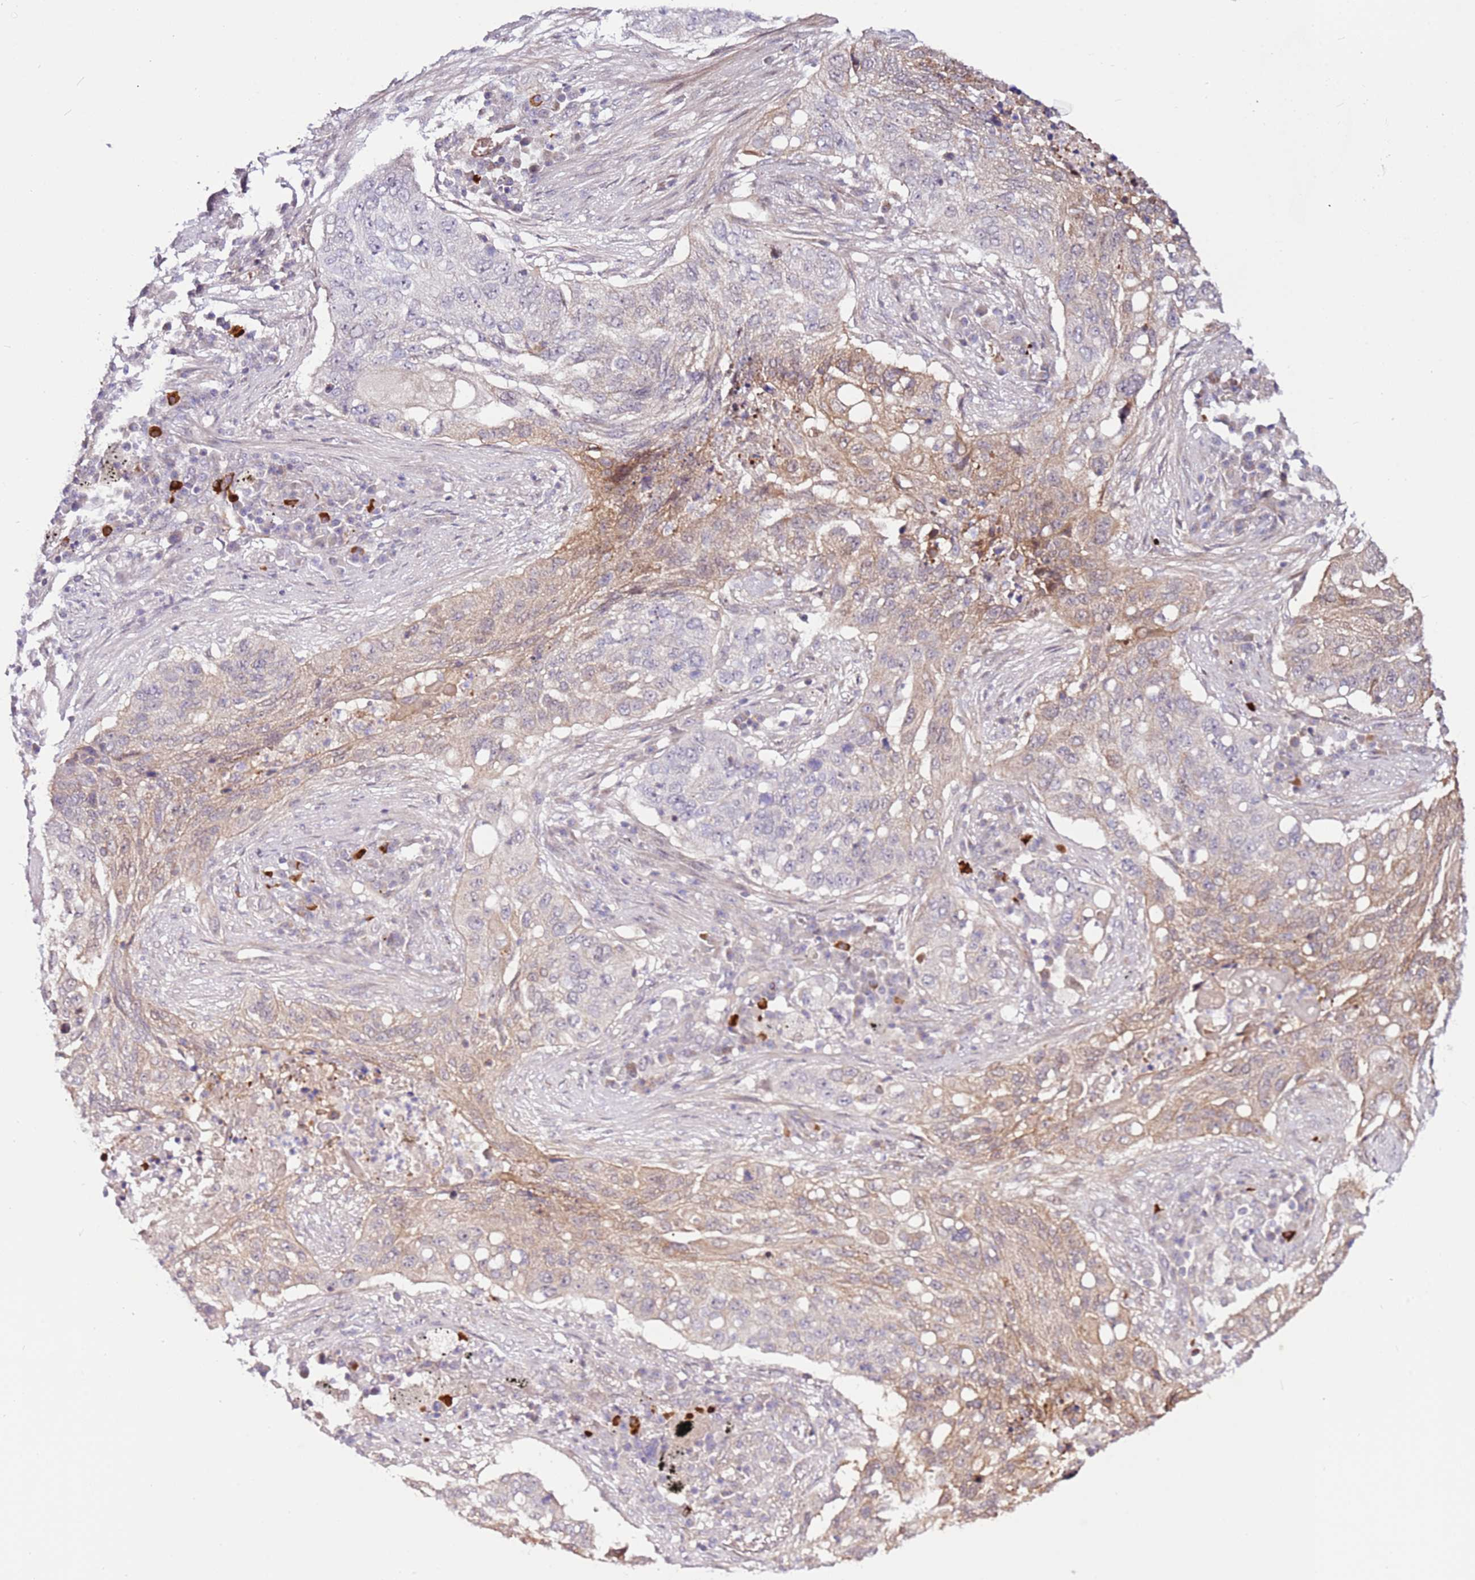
{"staining": {"intensity": "weak", "quantity": "25%-75%", "location": "cytoplasmic/membranous"}, "tissue": "lung cancer", "cell_type": "Tumor cells", "image_type": "cancer", "snomed": [{"axis": "morphology", "description": "Squamous cell carcinoma, NOS"}, {"axis": "topography", "description": "Lung"}], "caption": "Approximately 25%-75% of tumor cells in human lung cancer demonstrate weak cytoplasmic/membranous protein expression as visualized by brown immunohistochemical staining.", "gene": "MTG2", "patient": {"sex": "female", "age": 63}}